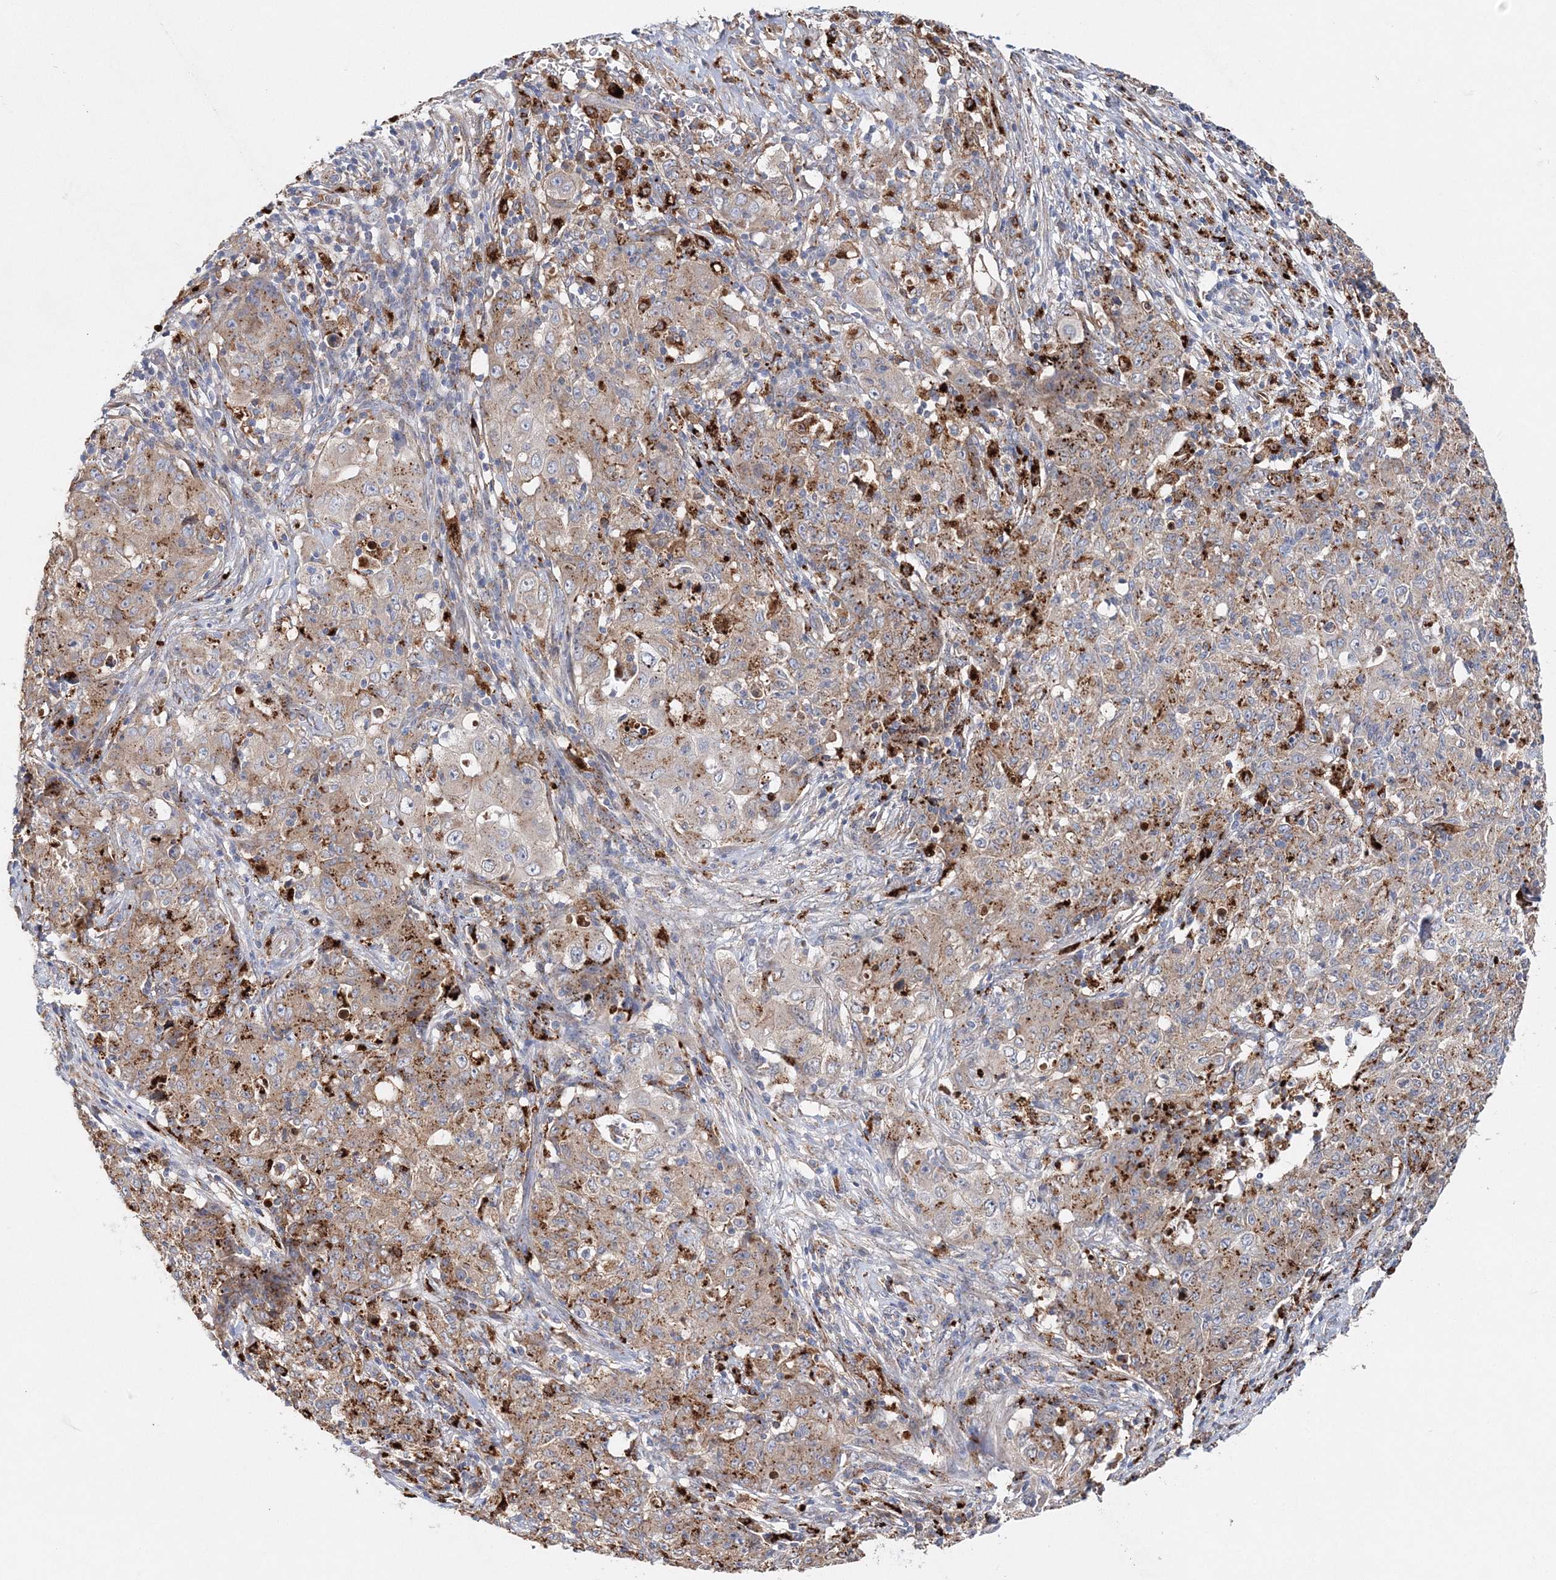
{"staining": {"intensity": "moderate", "quantity": ">75%", "location": "cytoplasmic/membranous"}, "tissue": "ovarian cancer", "cell_type": "Tumor cells", "image_type": "cancer", "snomed": [{"axis": "morphology", "description": "Carcinoma, endometroid"}, {"axis": "topography", "description": "Ovary"}], "caption": "Immunohistochemistry (IHC) of ovarian endometroid carcinoma exhibits medium levels of moderate cytoplasmic/membranous positivity in about >75% of tumor cells.", "gene": "C3orf38", "patient": {"sex": "female", "age": 42}}